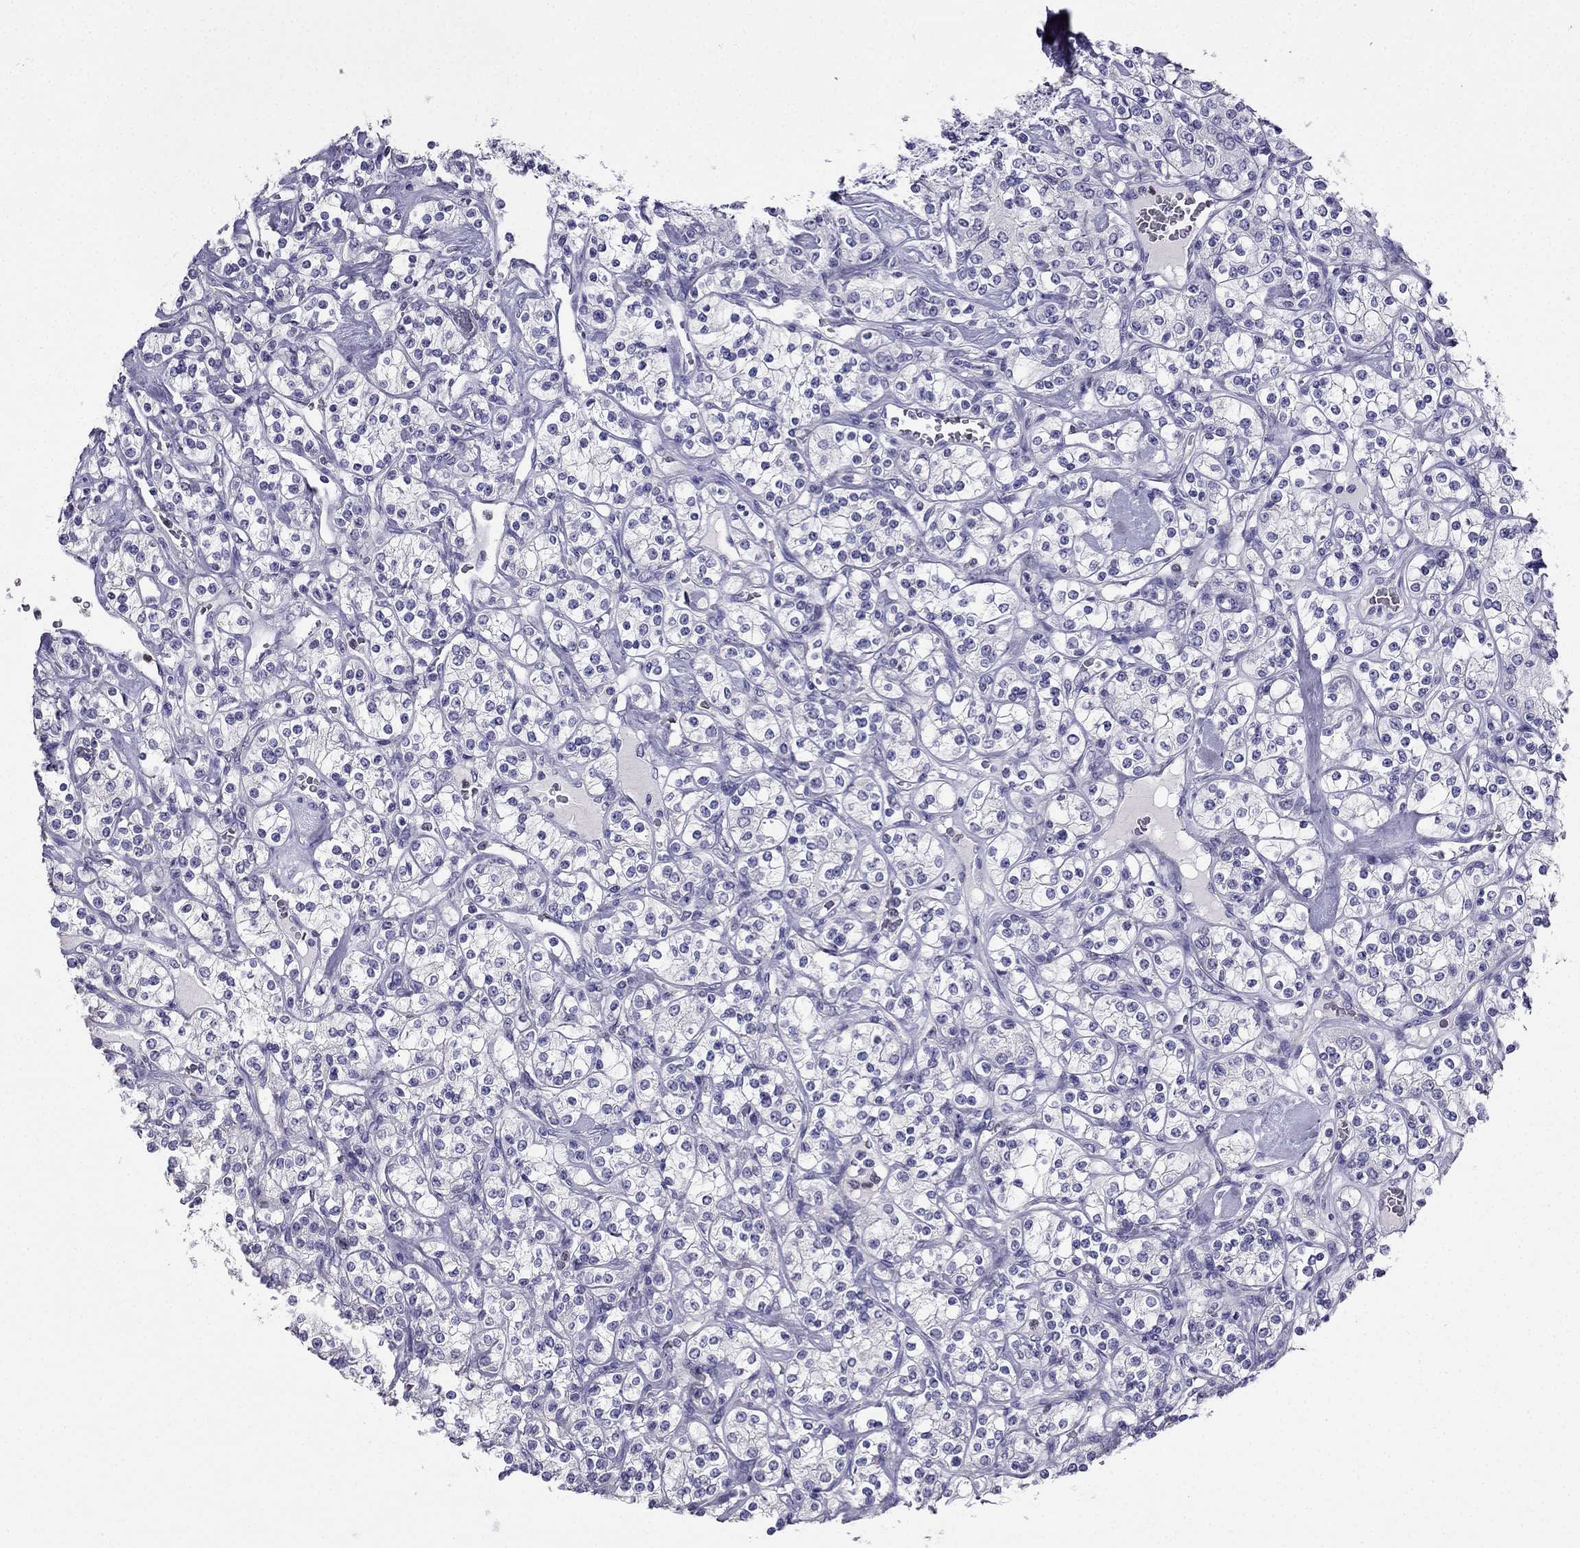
{"staining": {"intensity": "negative", "quantity": "none", "location": "none"}, "tissue": "renal cancer", "cell_type": "Tumor cells", "image_type": "cancer", "snomed": [{"axis": "morphology", "description": "Adenocarcinoma, NOS"}, {"axis": "topography", "description": "Kidney"}], "caption": "Histopathology image shows no significant protein positivity in tumor cells of renal cancer (adenocarcinoma).", "gene": "ARID3A", "patient": {"sex": "male", "age": 77}}